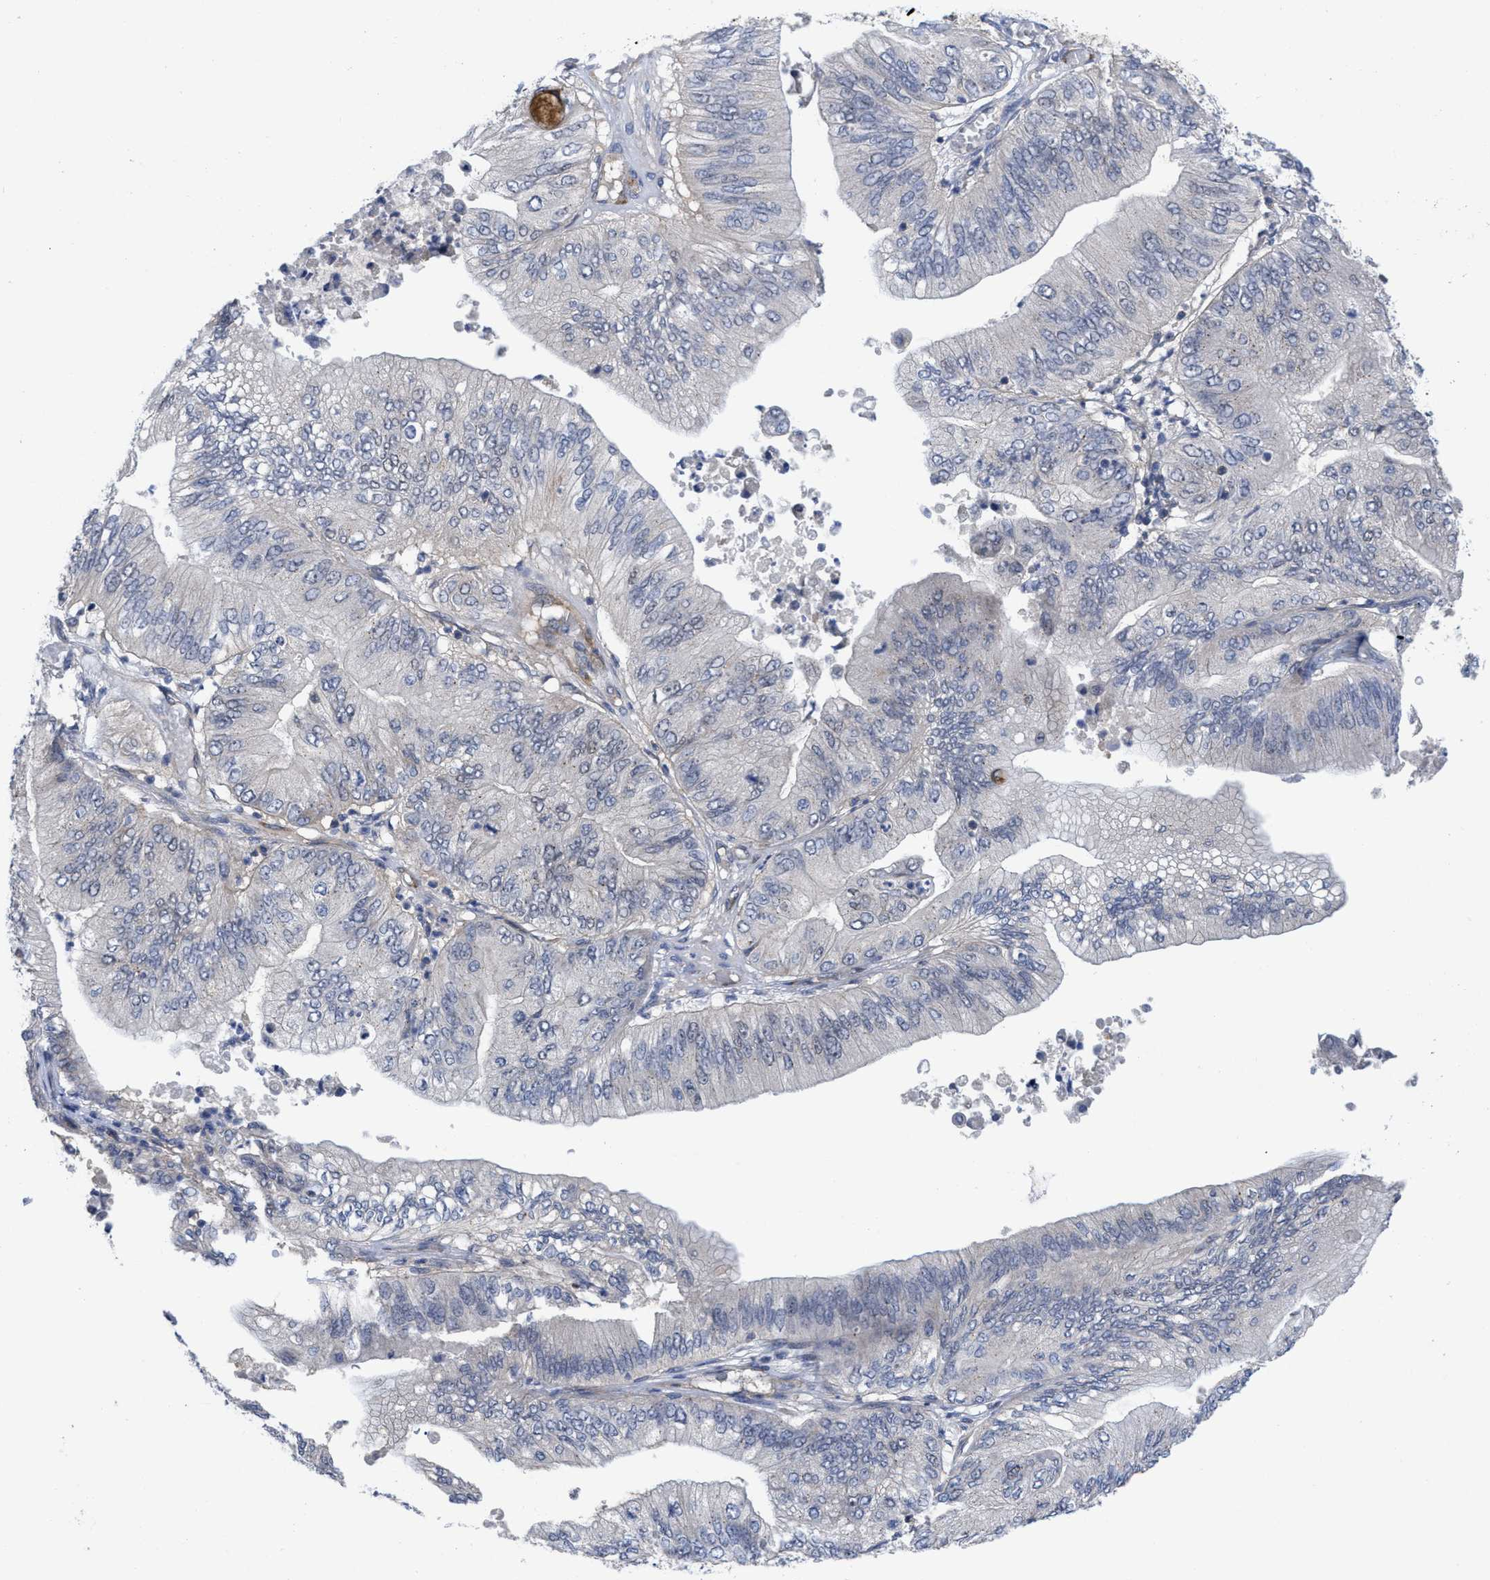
{"staining": {"intensity": "negative", "quantity": "none", "location": "none"}, "tissue": "ovarian cancer", "cell_type": "Tumor cells", "image_type": "cancer", "snomed": [{"axis": "morphology", "description": "Cystadenocarcinoma, mucinous, NOS"}, {"axis": "topography", "description": "Ovary"}], "caption": "Ovarian mucinous cystadenocarcinoma stained for a protein using immunohistochemistry (IHC) displays no staining tumor cells.", "gene": "ARHGEF26", "patient": {"sex": "female", "age": 61}}